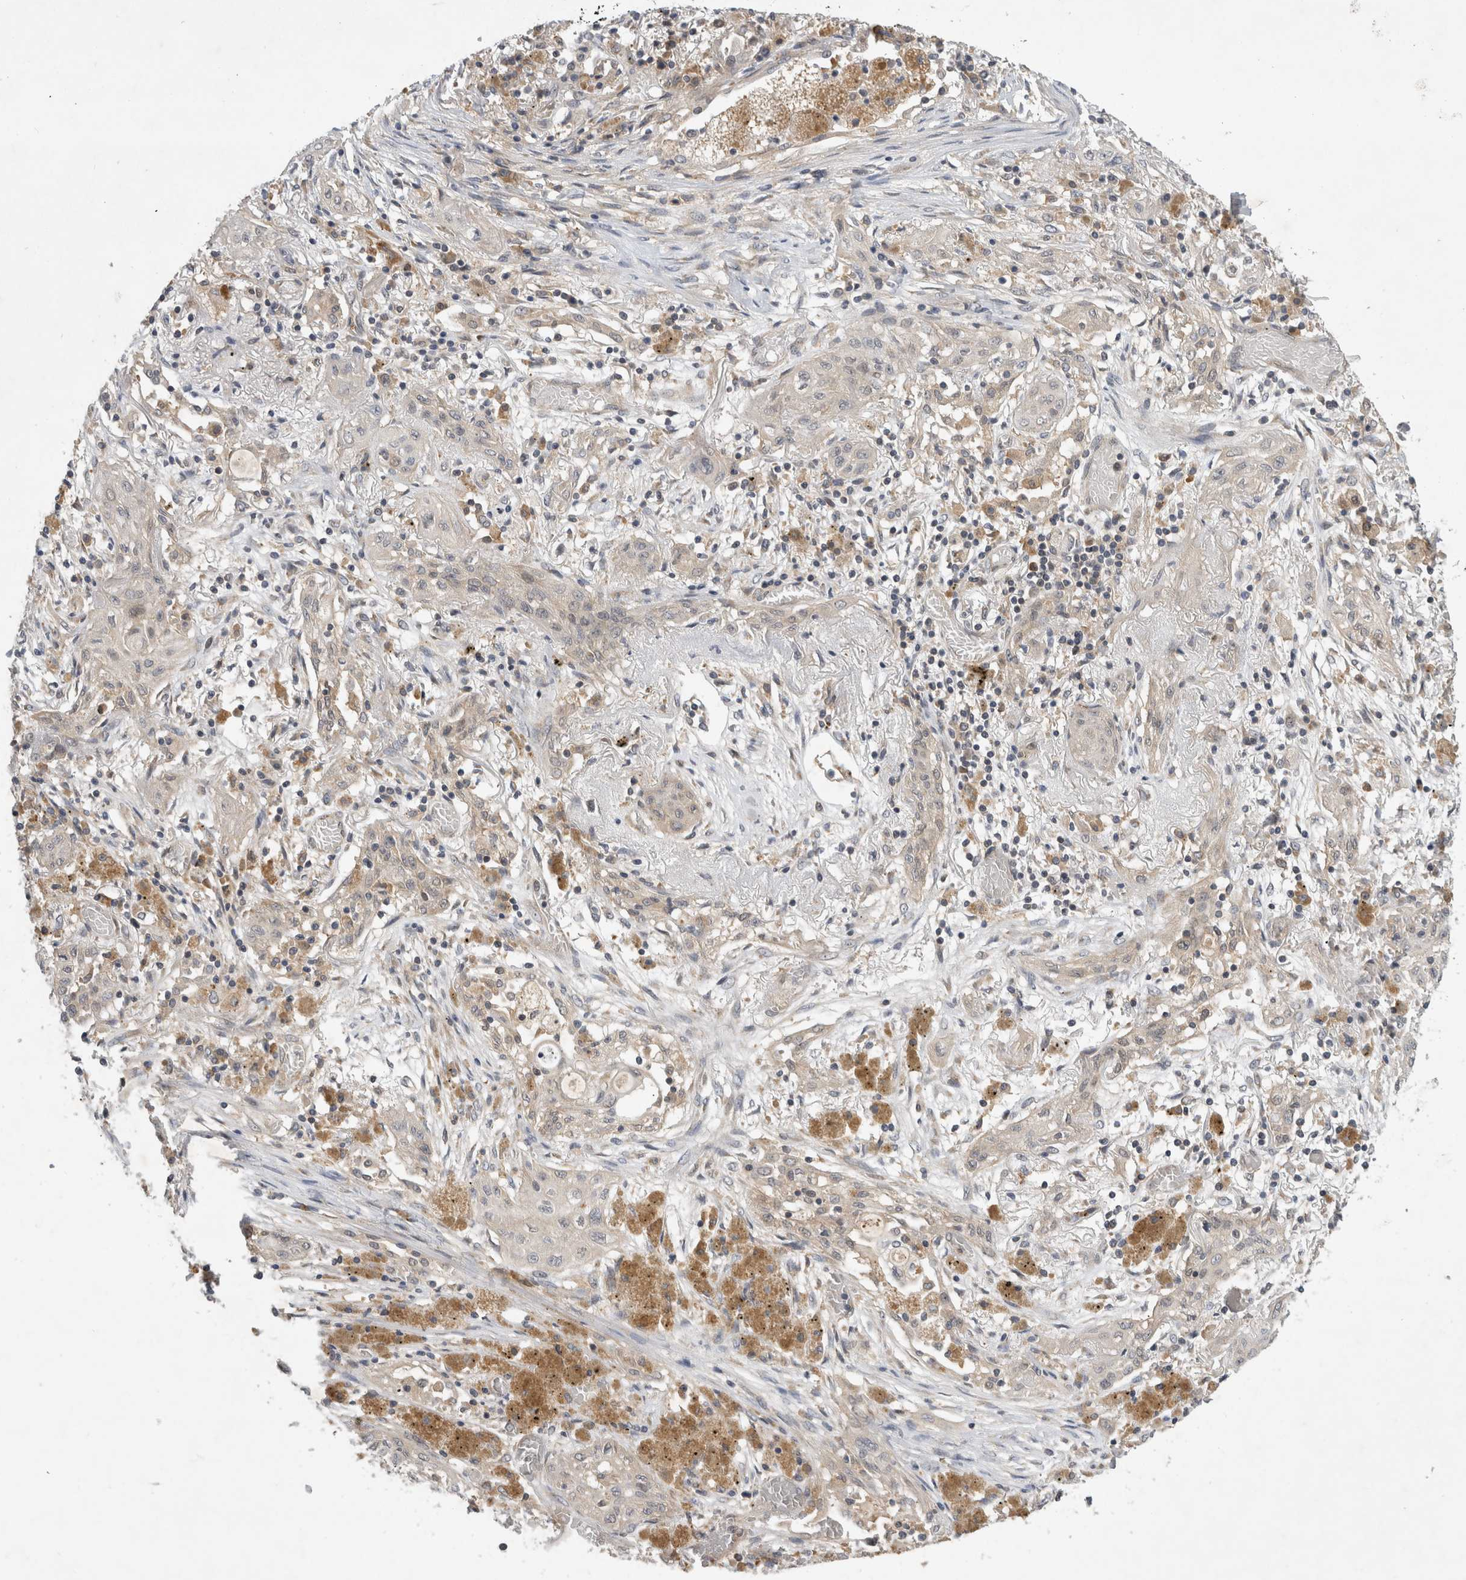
{"staining": {"intensity": "weak", "quantity": "<25%", "location": "cytoplasmic/membranous"}, "tissue": "lung cancer", "cell_type": "Tumor cells", "image_type": "cancer", "snomed": [{"axis": "morphology", "description": "Squamous cell carcinoma, NOS"}, {"axis": "topography", "description": "Lung"}], "caption": "Human lung squamous cell carcinoma stained for a protein using IHC demonstrates no staining in tumor cells.", "gene": "AASDHPPT", "patient": {"sex": "female", "age": 47}}